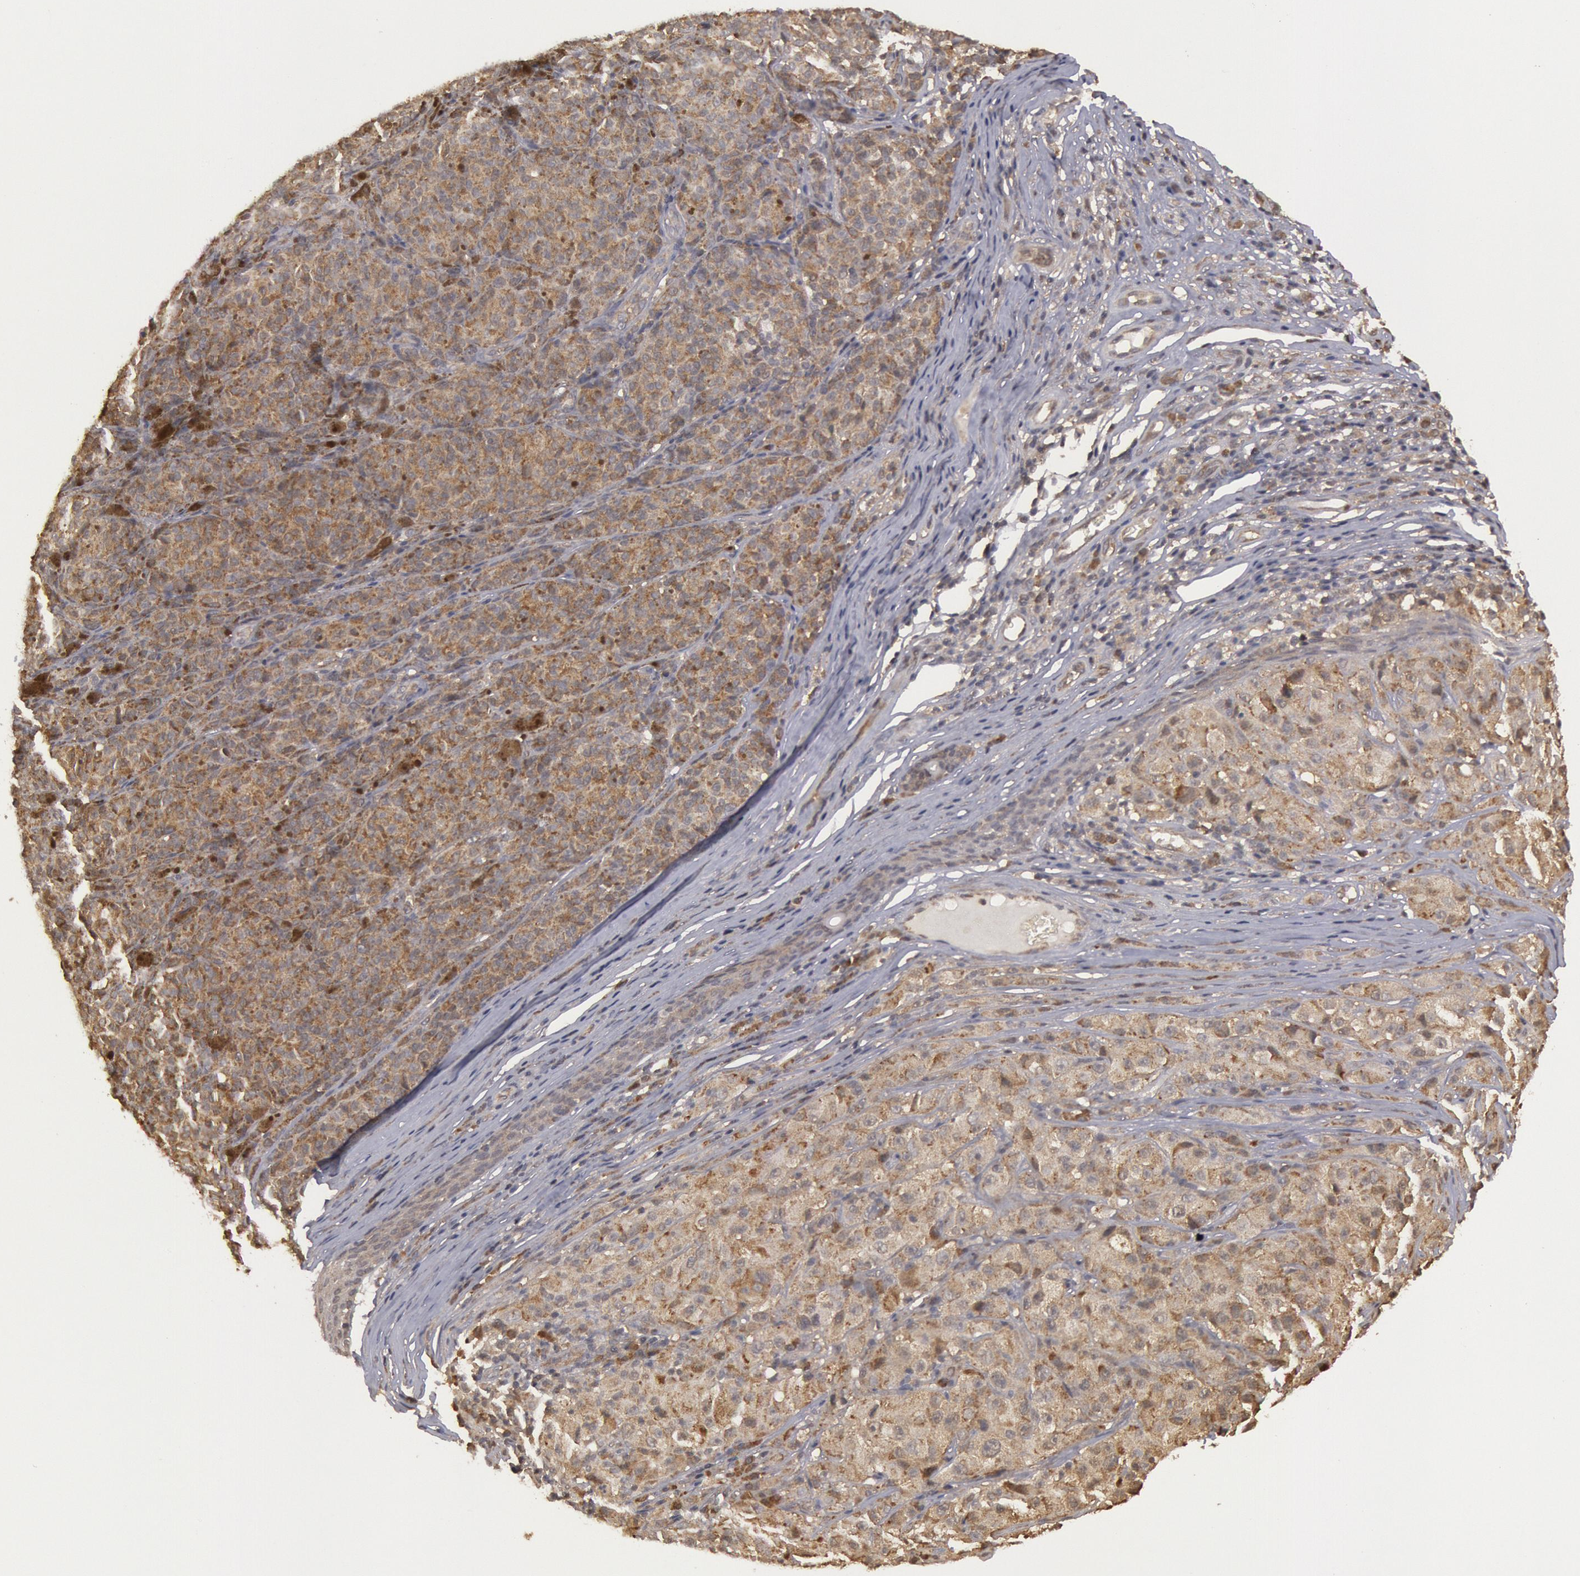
{"staining": {"intensity": "moderate", "quantity": ">75%", "location": "cytoplasmic/membranous"}, "tissue": "melanoma", "cell_type": "Tumor cells", "image_type": "cancer", "snomed": [{"axis": "morphology", "description": "Malignant melanoma, NOS"}, {"axis": "topography", "description": "Skin"}], "caption": "A micrograph of human malignant melanoma stained for a protein demonstrates moderate cytoplasmic/membranous brown staining in tumor cells.", "gene": "USP14", "patient": {"sex": "male", "age": 56}}